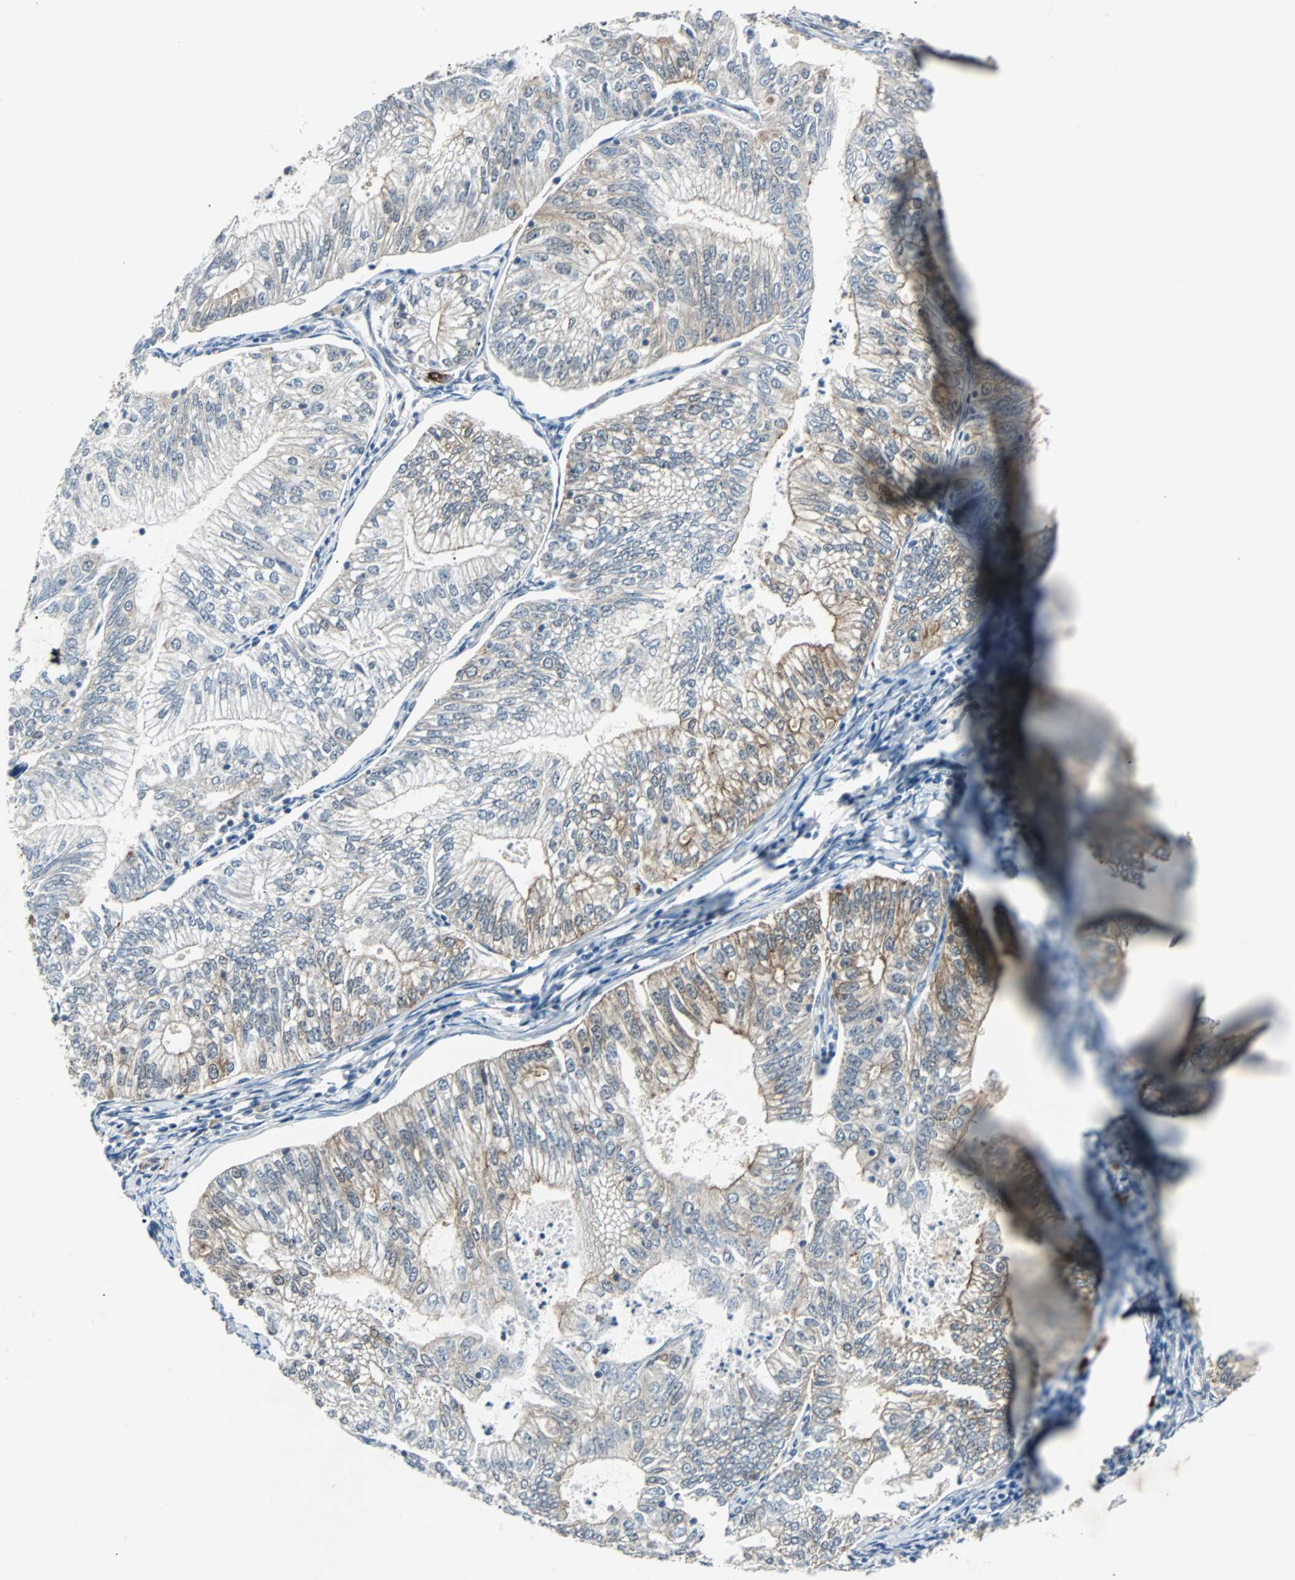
{"staining": {"intensity": "moderate", "quantity": "25%-75%", "location": "cytoplasmic/membranous"}, "tissue": "endometrial cancer", "cell_type": "Tumor cells", "image_type": "cancer", "snomed": [{"axis": "morphology", "description": "Adenocarcinoma, NOS"}, {"axis": "topography", "description": "Endometrium"}], "caption": "Protein staining of endometrial cancer (adenocarcinoma) tissue displays moderate cytoplasmic/membranous staining in about 25%-75% of tumor cells. Nuclei are stained in blue.", "gene": "CMC2", "patient": {"sex": "female", "age": 69}}